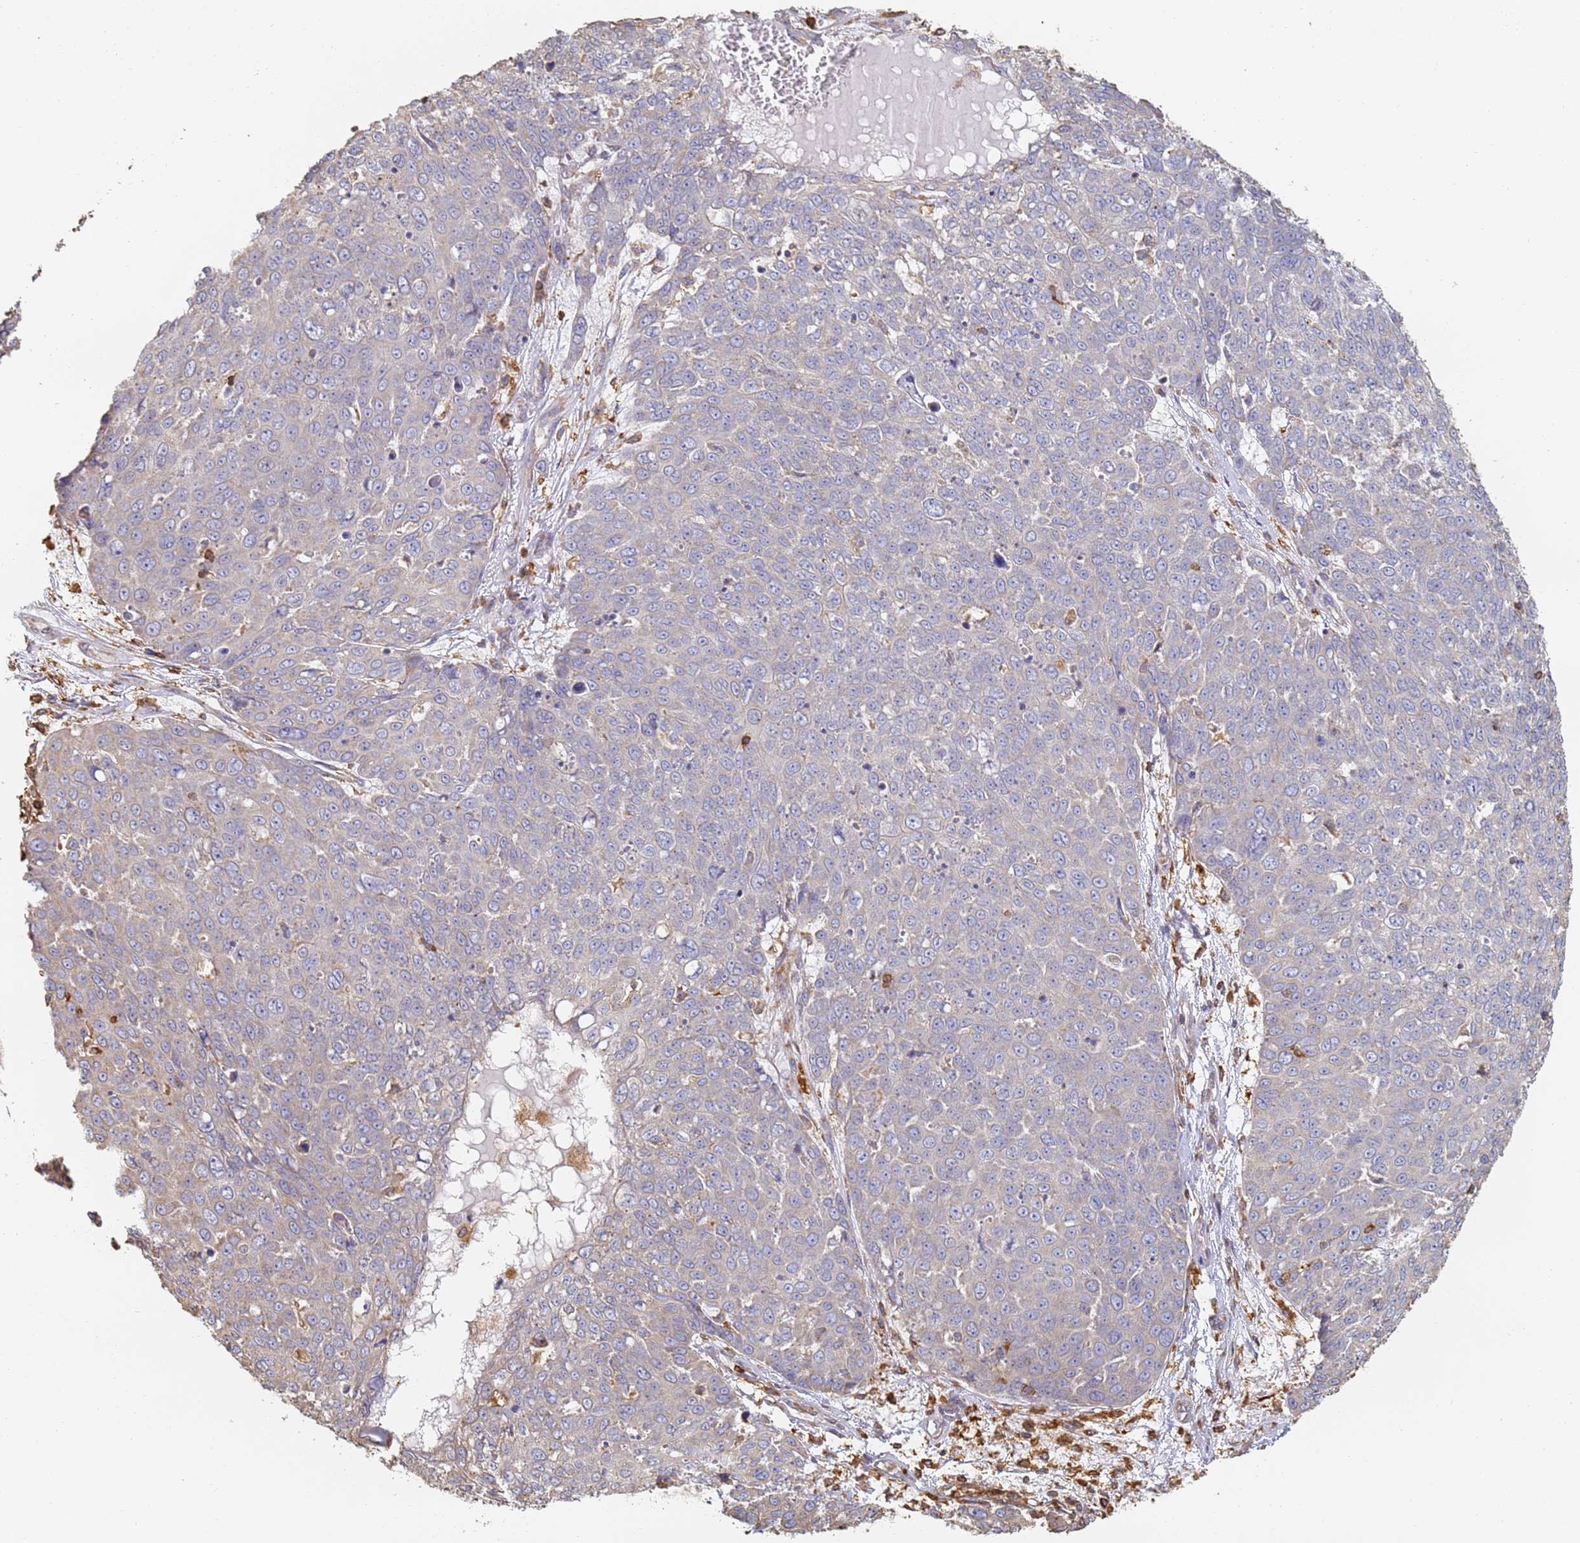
{"staining": {"intensity": "negative", "quantity": "none", "location": "none"}, "tissue": "skin cancer", "cell_type": "Tumor cells", "image_type": "cancer", "snomed": [{"axis": "morphology", "description": "Squamous cell carcinoma, NOS"}, {"axis": "topography", "description": "Skin"}], "caption": "High power microscopy photomicrograph of an immunohistochemistry (IHC) histopathology image of skin cancer (squamous cell carcinoma), revealing no significant positivity in tumor cells. The staining was performed using DAB to visualize the protein expression in brown, while the nuclei were stained in blue with hematoxylin (Magnification: 20x).", "gene": "BIN2", "patient": {"sex": "male", "age": 71}}